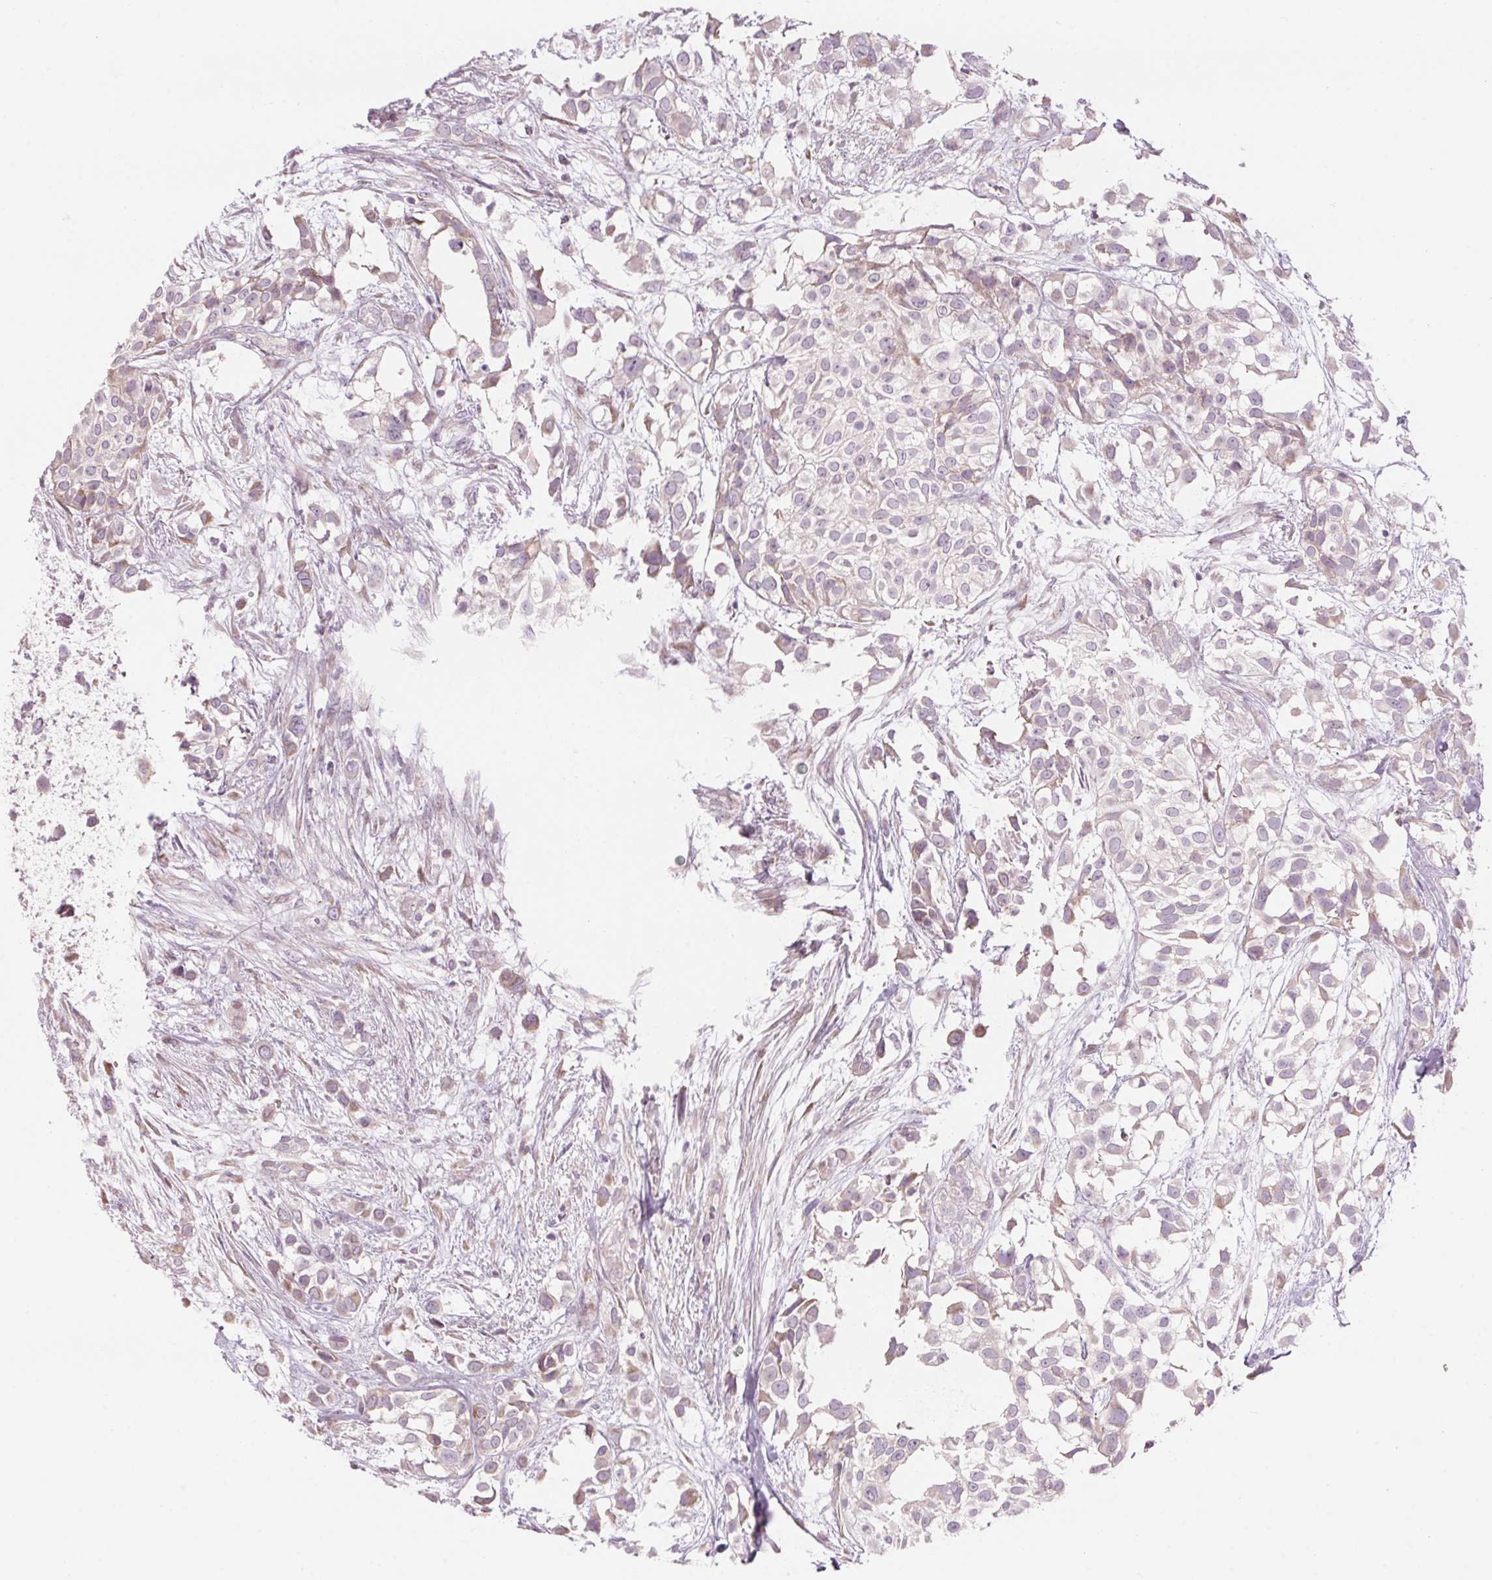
{"staining": {"intensity": "weak", "quantity": "<25%", "location": "cytoplasmic/membranous"}, "tissue": "urothelial cancer", "cell_type": "Tumor cells", "image_type": "cancer", "snomed": [{"axis": "morphology", "description": "Urothelial carcinoma, High grade"}, {"axis": "topography", "description": "Urinary bladder"}], "caption": "This is an immunohistochemistry (IHC) photomicrograph of human urothelial carcinoma (high-grade). There is no expression in tumor cells.", "gene": "GNMT", "patient": {"sex": "male", "age": 56}}